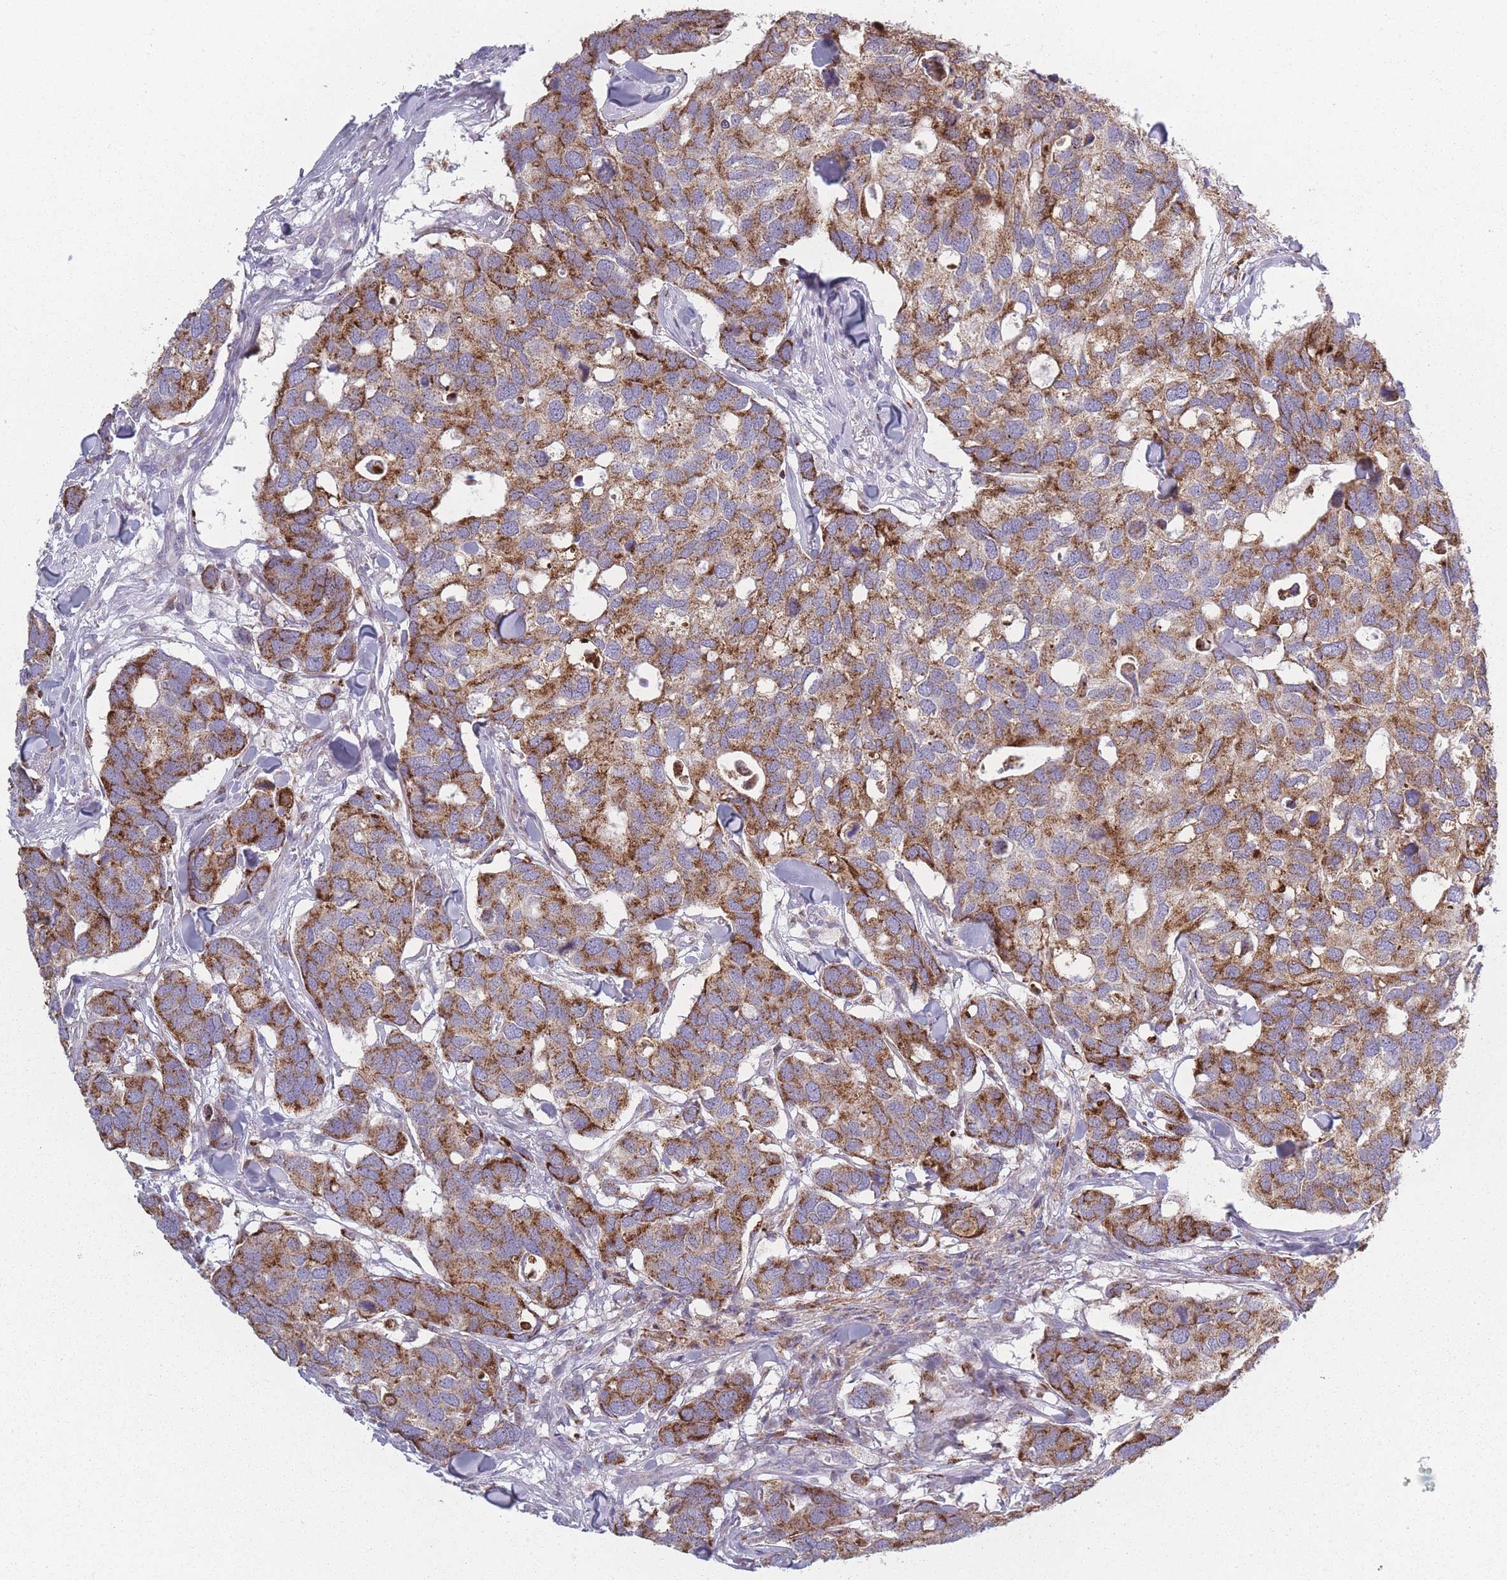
{"staining": {"intensity": "moderate", "quantity": ">75%", "location": "cytoplasmic/membranous"}, "tissue": "breast cancer", "cell_type": "Tumor cells", "image_type": "cancer", "snomed": [{"axis": "morphology", "description": "Duct carcinoma"}, {"axis": "topography", "description": "Breast"}], "caption": "This photomicrograph demonstrates IHC staining of breast cancer, with medium moderate cytoplasmic/membranous staining in approximately >75% of tumor cells.", "gene": "PEX11B", "patient": {"sex": "female", "age": 83}}